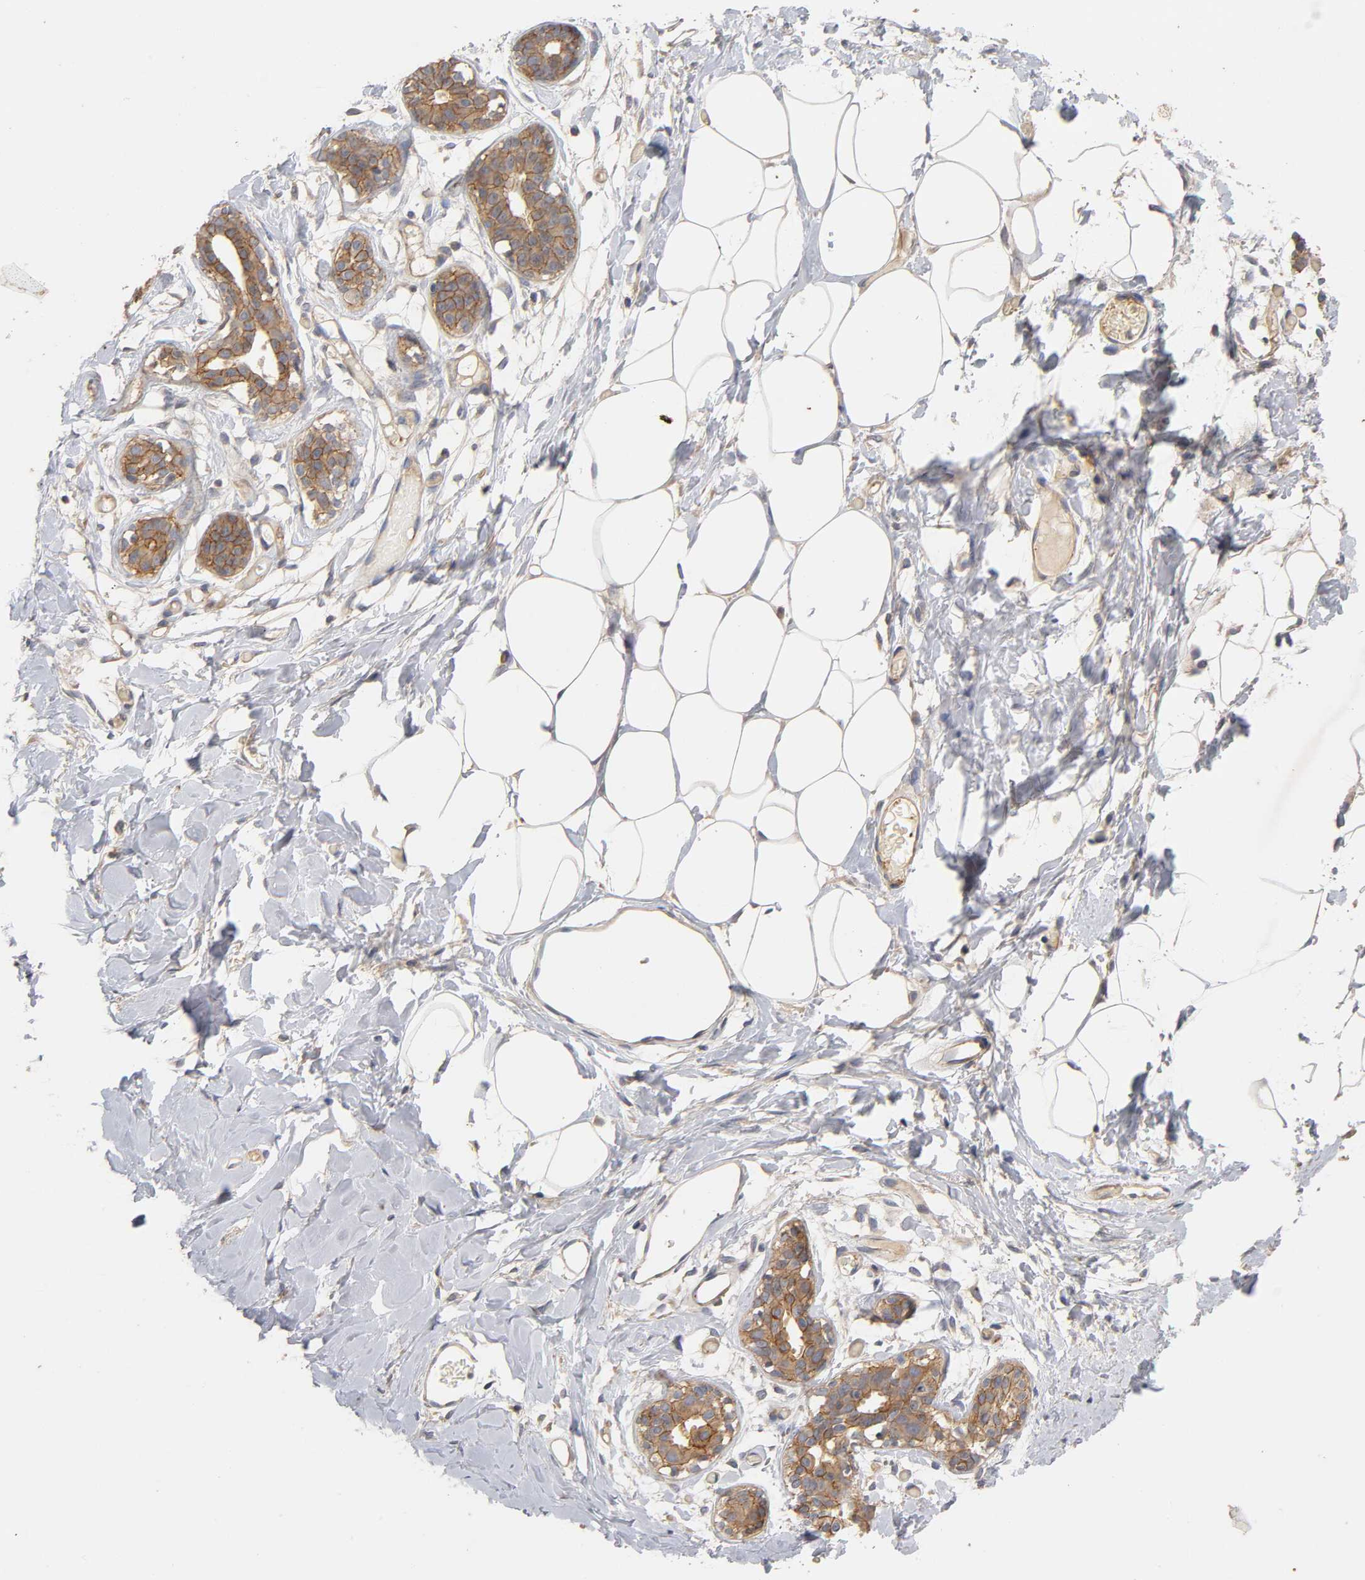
{"staining": {"intensity": "negative", "quantity": "none", "location": "none"}, "tissue": "breast", "cell_type": "Adipocytes", "image_type": "normal", "snomed": [{"axis": "morphology", "description": "Normal tissue, NOS"}, {"axis": "topography", "description": "Breast"}, {"axis": "topography", "description": "Adipose tissue"}], "caption": "Adipocytes show no significant protein staining in benign breast. The staining is performed using DAB brown chromogen with nuclei counter-stained in using hematoxylin.", "gene": "PDZD11", "patient": {"sex": "female", "age": 25}}